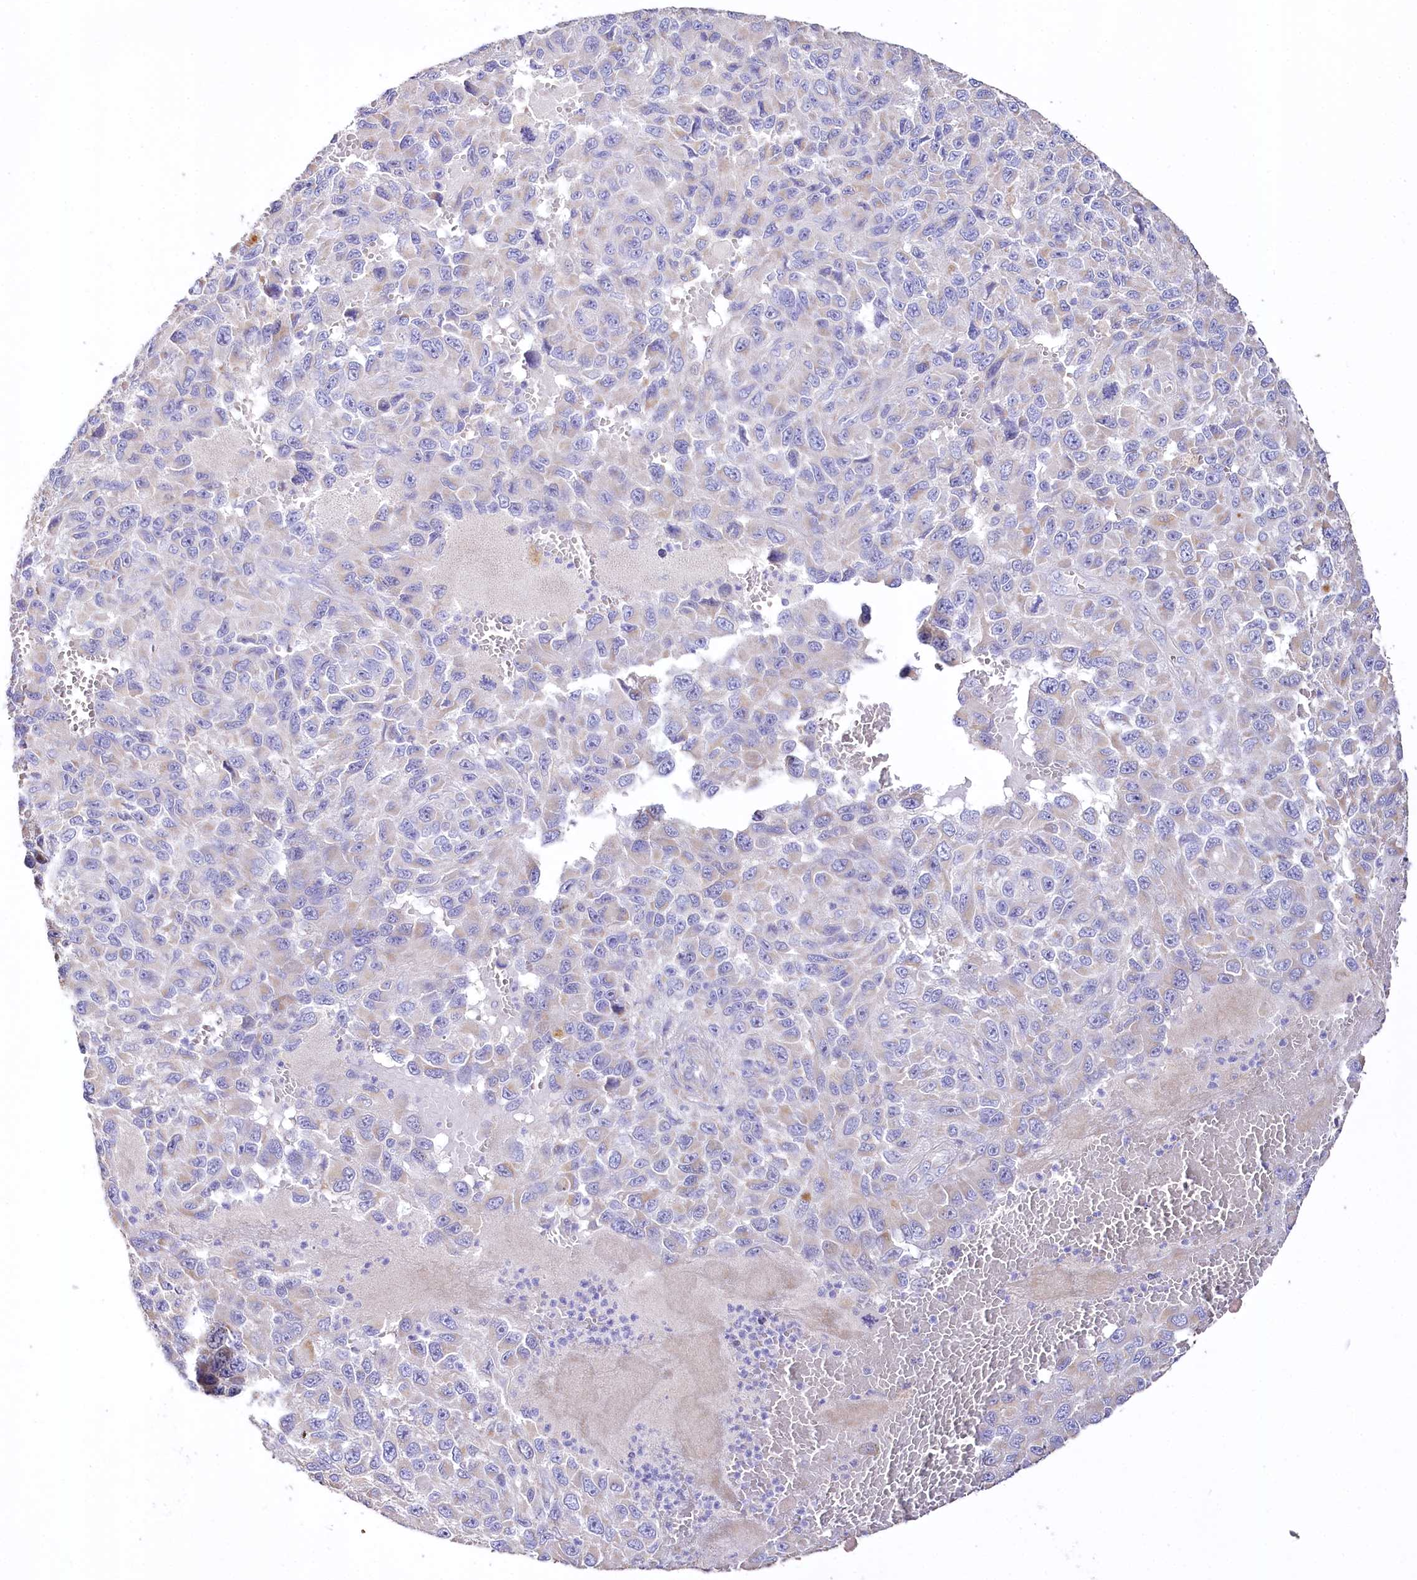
{"staining": {"intensity": "negative", "quantity": "none", "location": "none"}, "tissue": "melanoma", "cell_type": "Tumor cells", "image_type": "cancer", "snomed": [{"axis": "morphology", "description": "Normal tissue, NOS"}, {"axis": "morphology", "description": "Malignant melanoma, NOS"}, {"axis": "topography", "description": "Skin"}], "caption": "The micrograph exhibits no significant positivity in tumor cells of melanoma.", "gene": "PTER", "patient": {"sex": "female", "age": 96}}